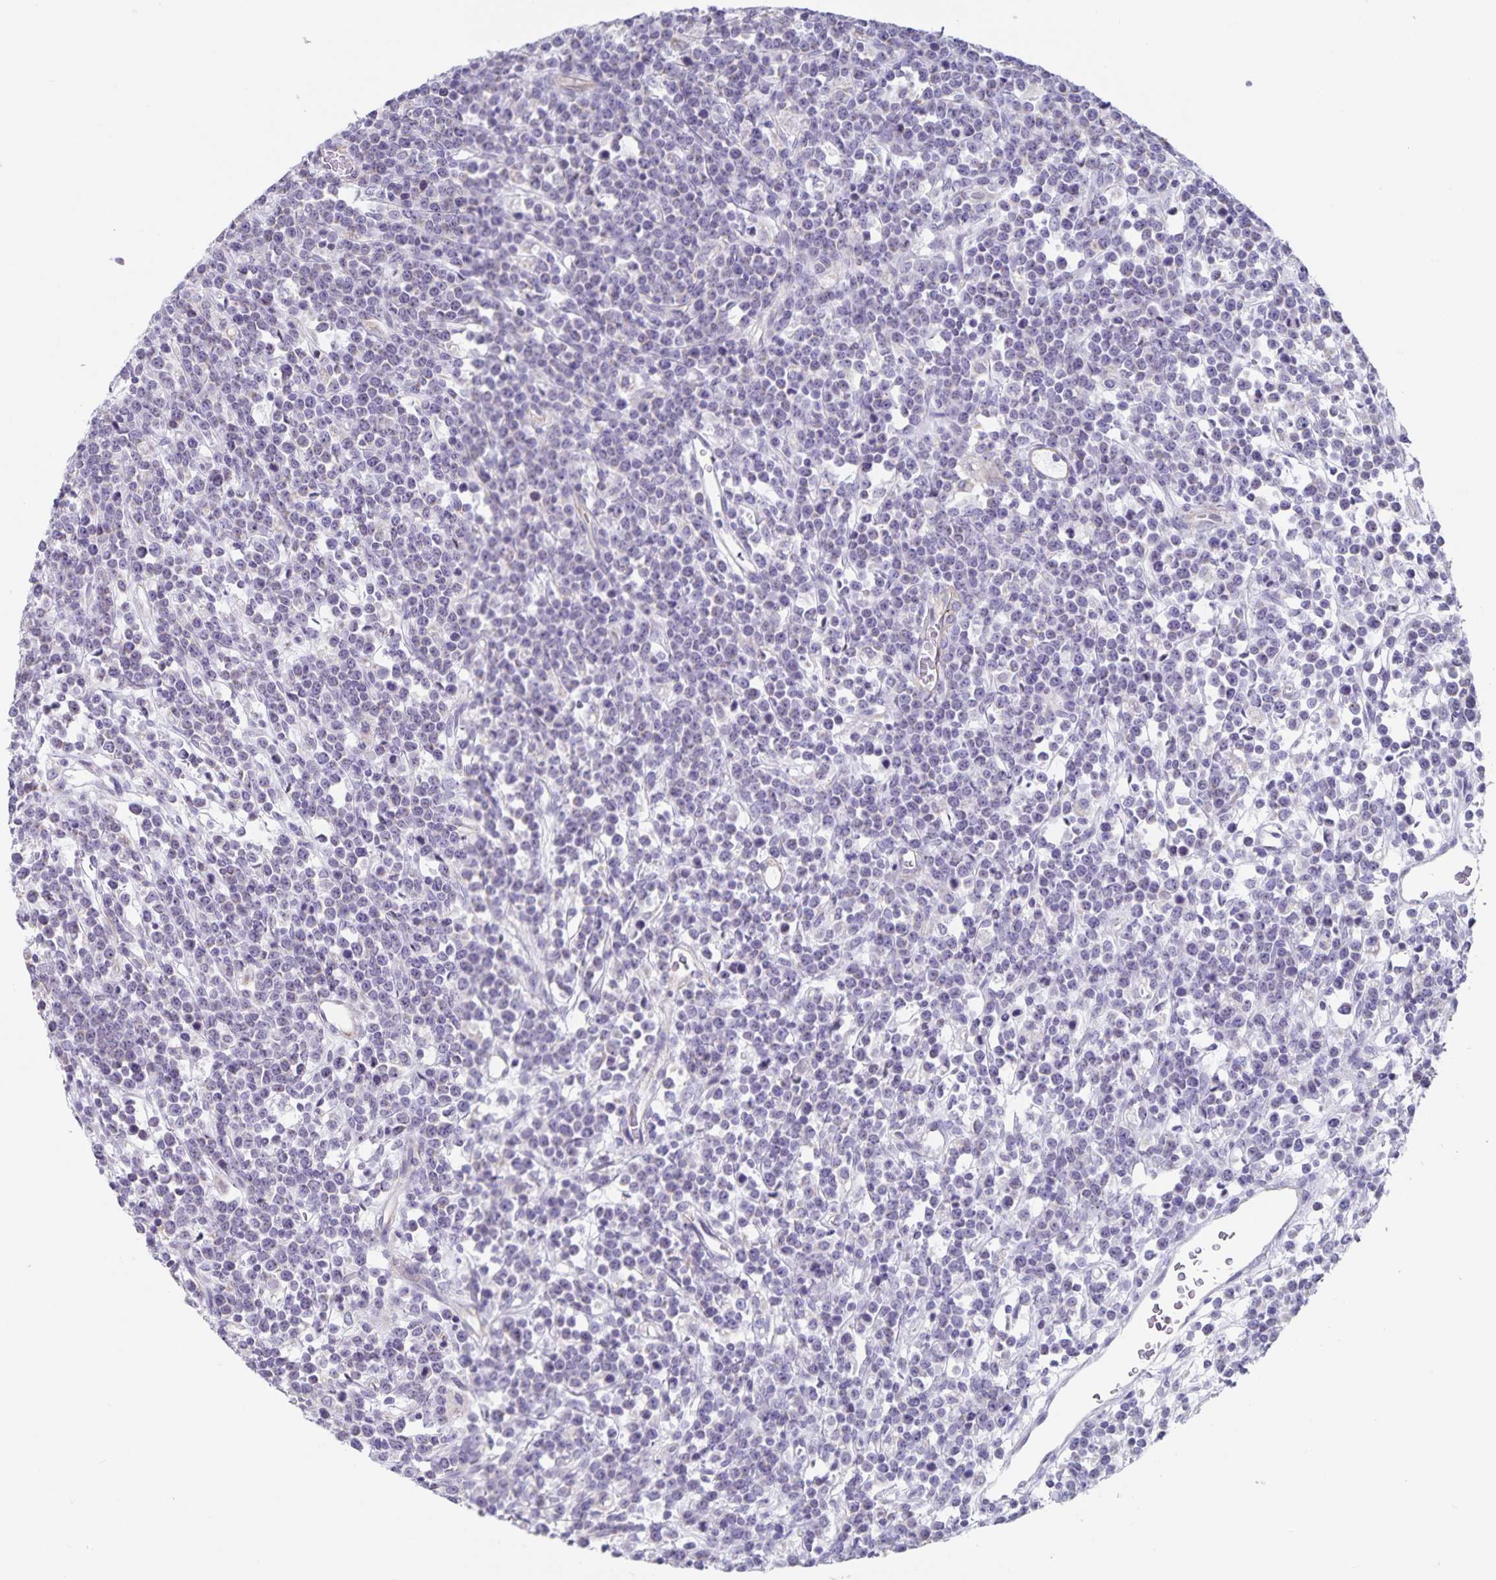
{"staining": {"intensity": "negative", "quantity": "none", "location": "none"}, "tissue": "lymphoma", "cell_type": "Tumor cells", "image_type": "cancer", "snomed": [{"axis": "morphology", "description": "Malignant lymphoma, non-Hodgkin's type, High grade"}, {"axis": "topography", "description": "Ovary"}], "caption": "DAB (3,3'-diaminobenzidine) immunohistochemical staining of lymphoma shows no significant staining in tumor cells. Brightfield microscopy of IHC stained with DAB (brown) and hematoxylin (blue), captured at high magnification.", "gene": "SYNM", "patient": {"sex": "female", "age": 56}}